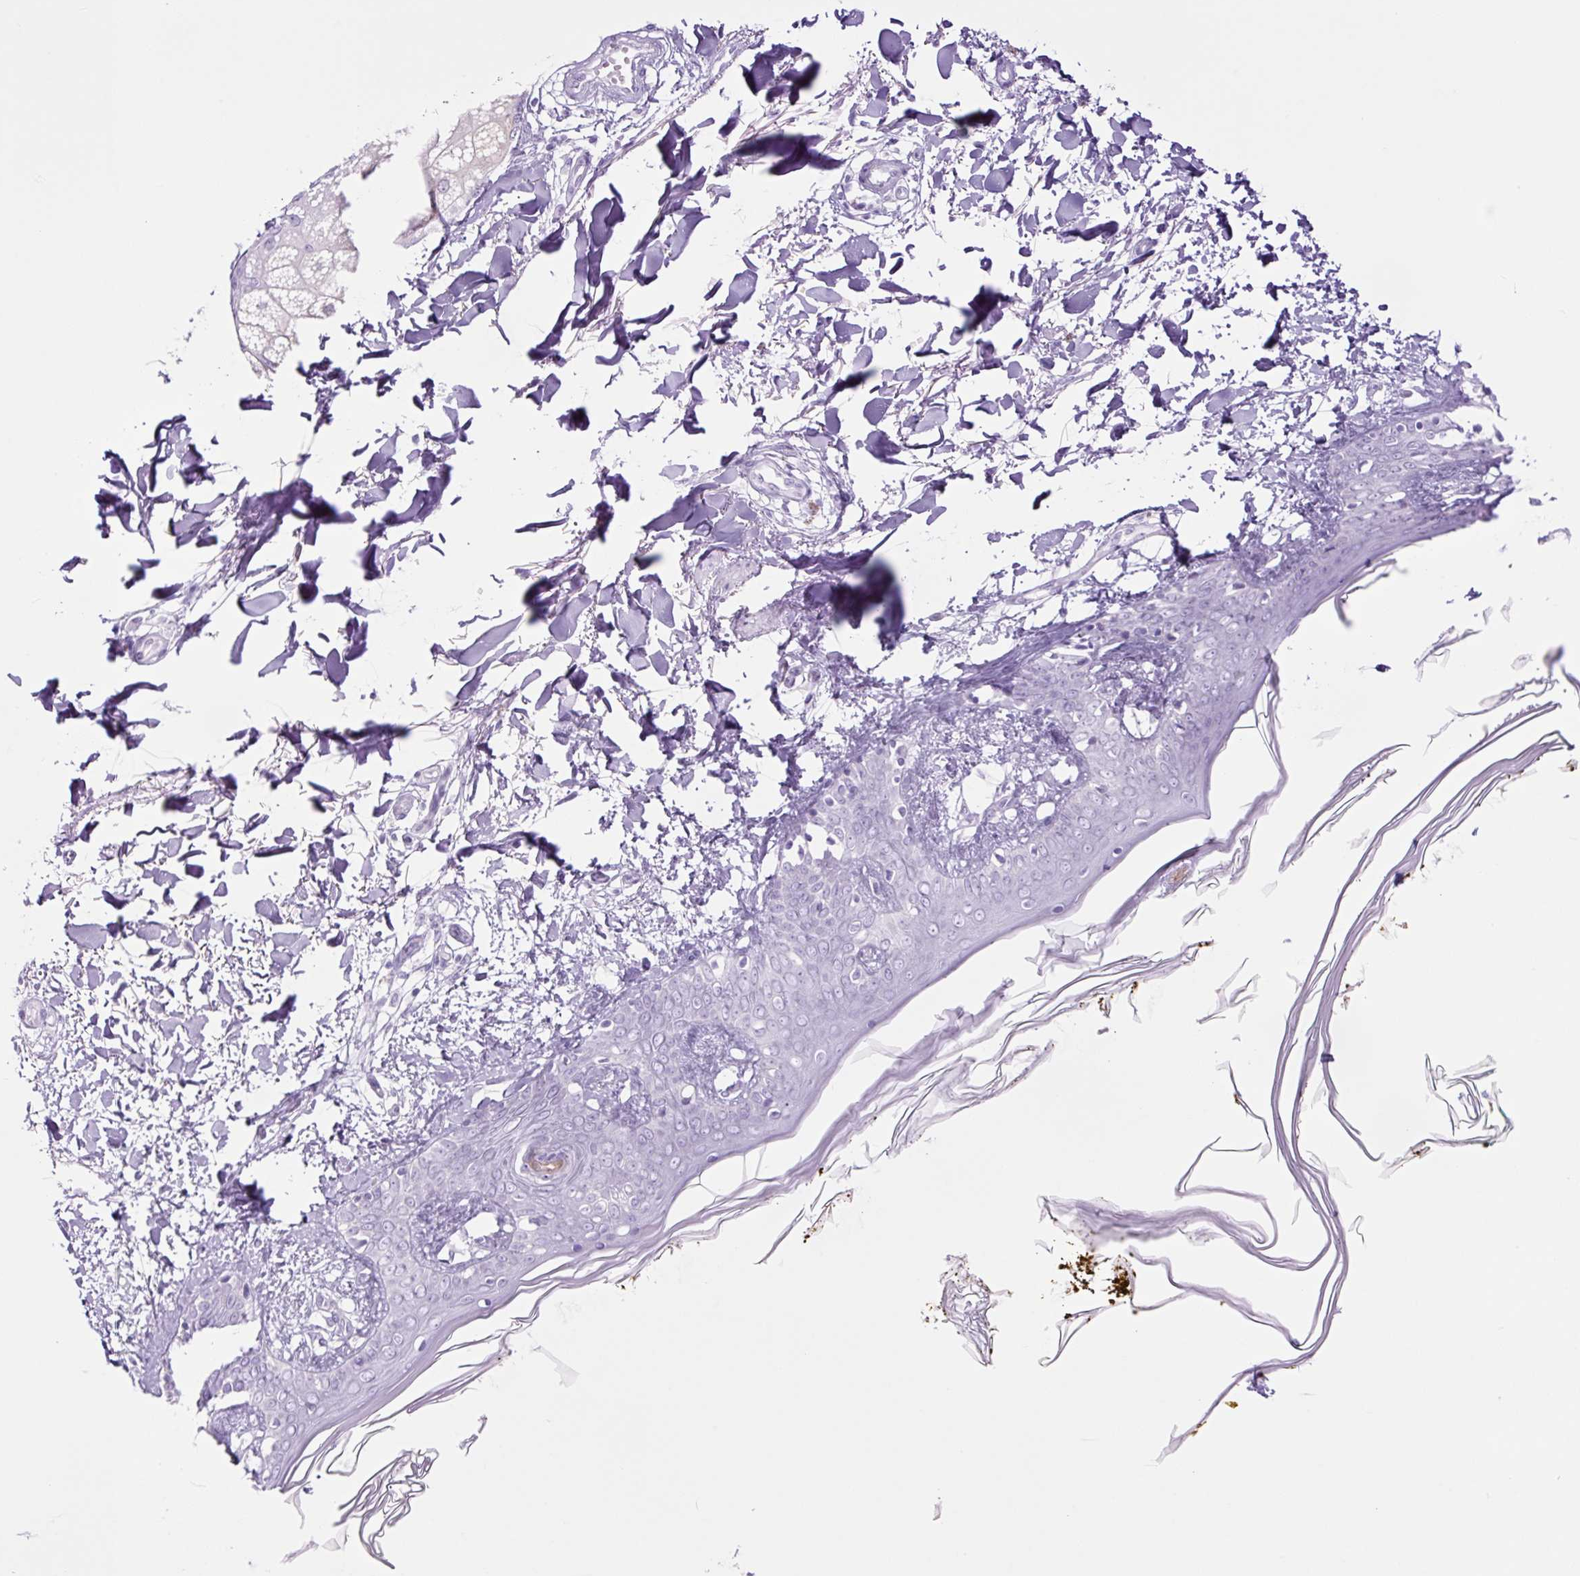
{"staining": {"intensity": "negative", "quantity": "none", "location": "none"}, "tissue": "skin", "cell_type": "Fibroblasts", "image_type": "normal", "snomed": [{"axis": "morphology", "description": "Normal tissue, NOS"}, {"axis": "topography", "description": "Skin"}], "caption": "Photomicrograph shows no protein positivity in fibroblasts of benign skin. (DAB (3,3'-diaminobenzidine) IHC, high magnification).", "gene": "TFF2", "patient": {"sex": "female", "age": 34}}